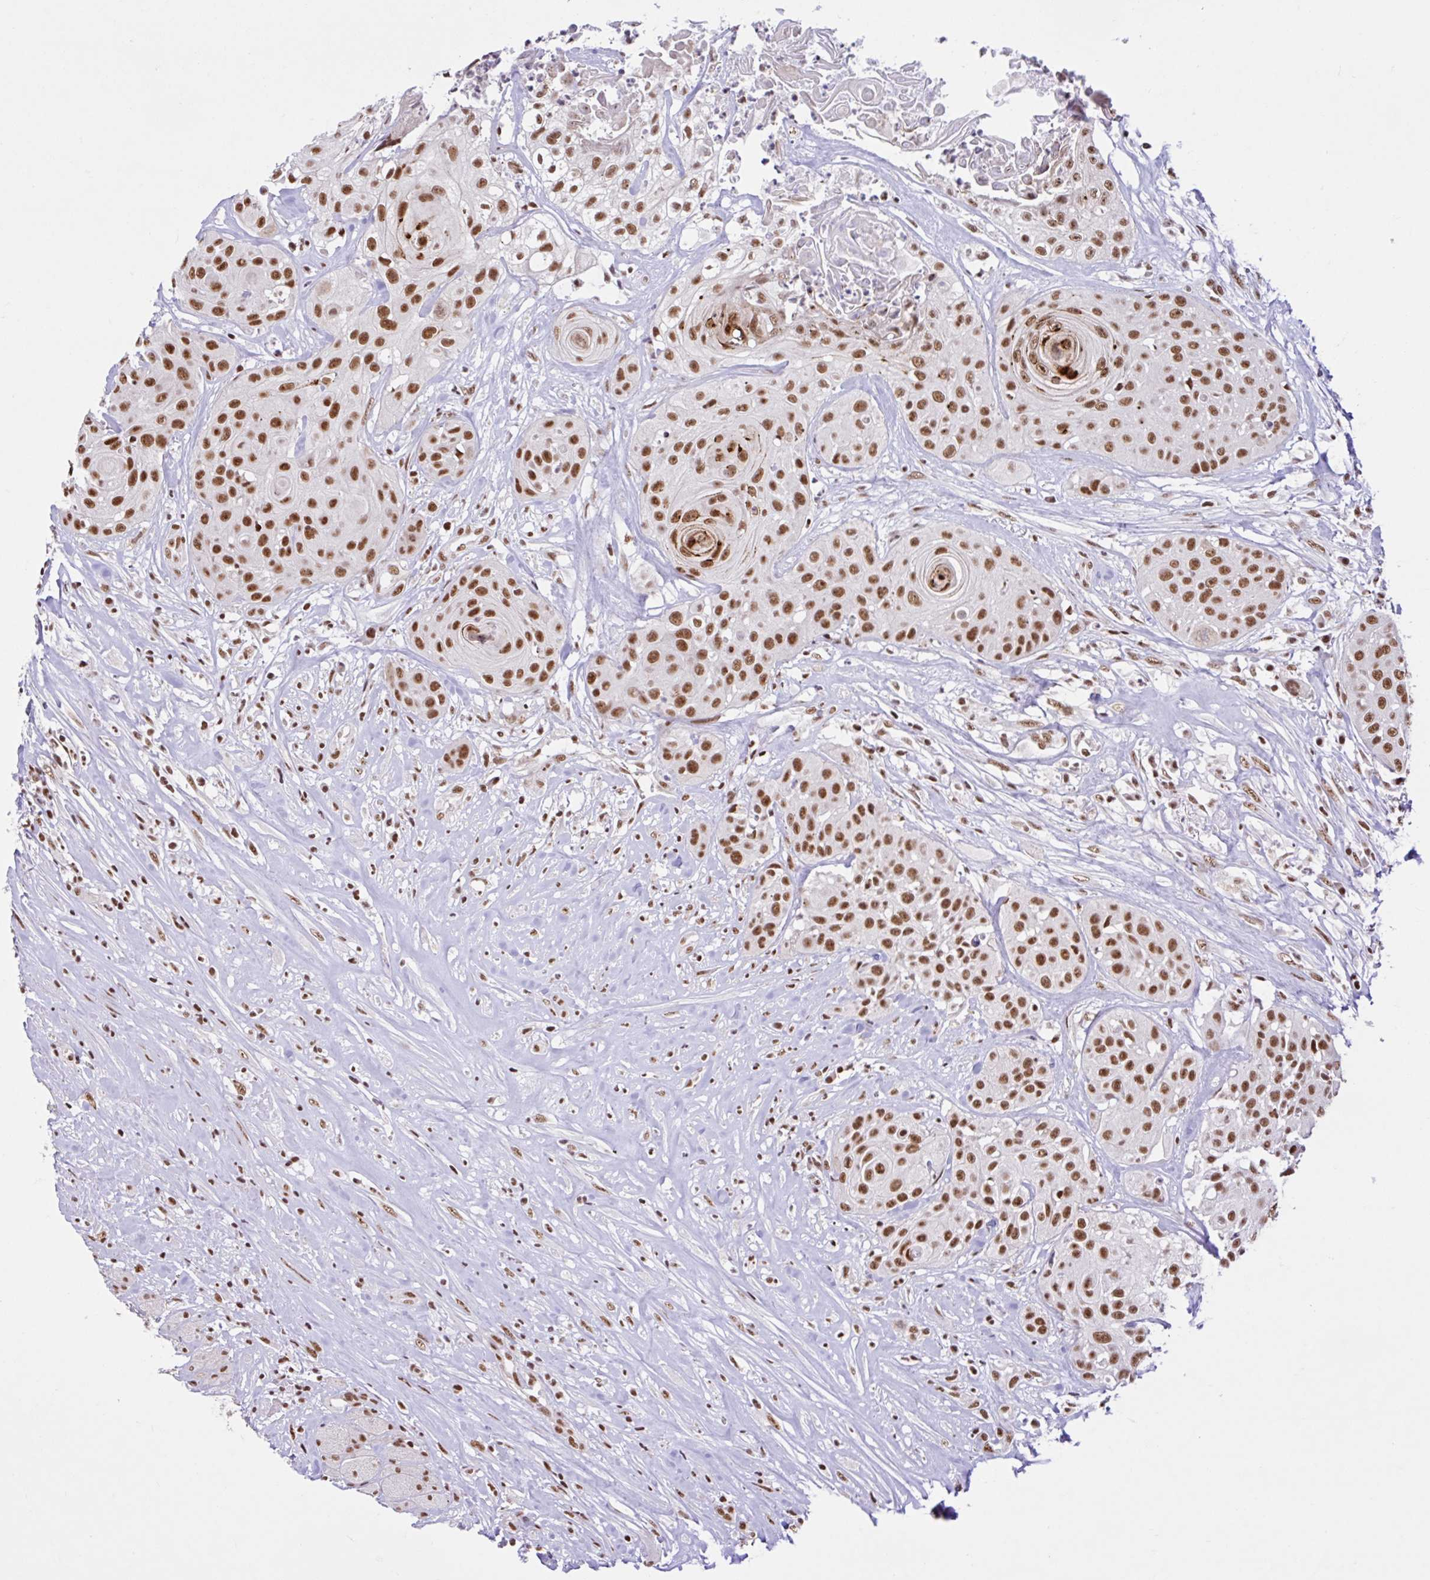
{"staining": {"intensity": "moderate", "quantity": ">75%", "location": "nuclear"}, "tissue": "head and neck cancer", "cell_type": "Tumor cells", "image_type": "cancer", "snomed": [{"axis": "morphology", "description": "Squamous cell carcinoma, NOS"}, {"axis": "topography", "description": "Head-Neck"}], "caption": "Squamous cell carcinoma (head and neck) was stained to show a protein in brown. There is medium levels of moderate nuclear expression in about >75% of tumor cells.", "gene": "CCDC12", "patient": {"sex": "male", "age": 83}}